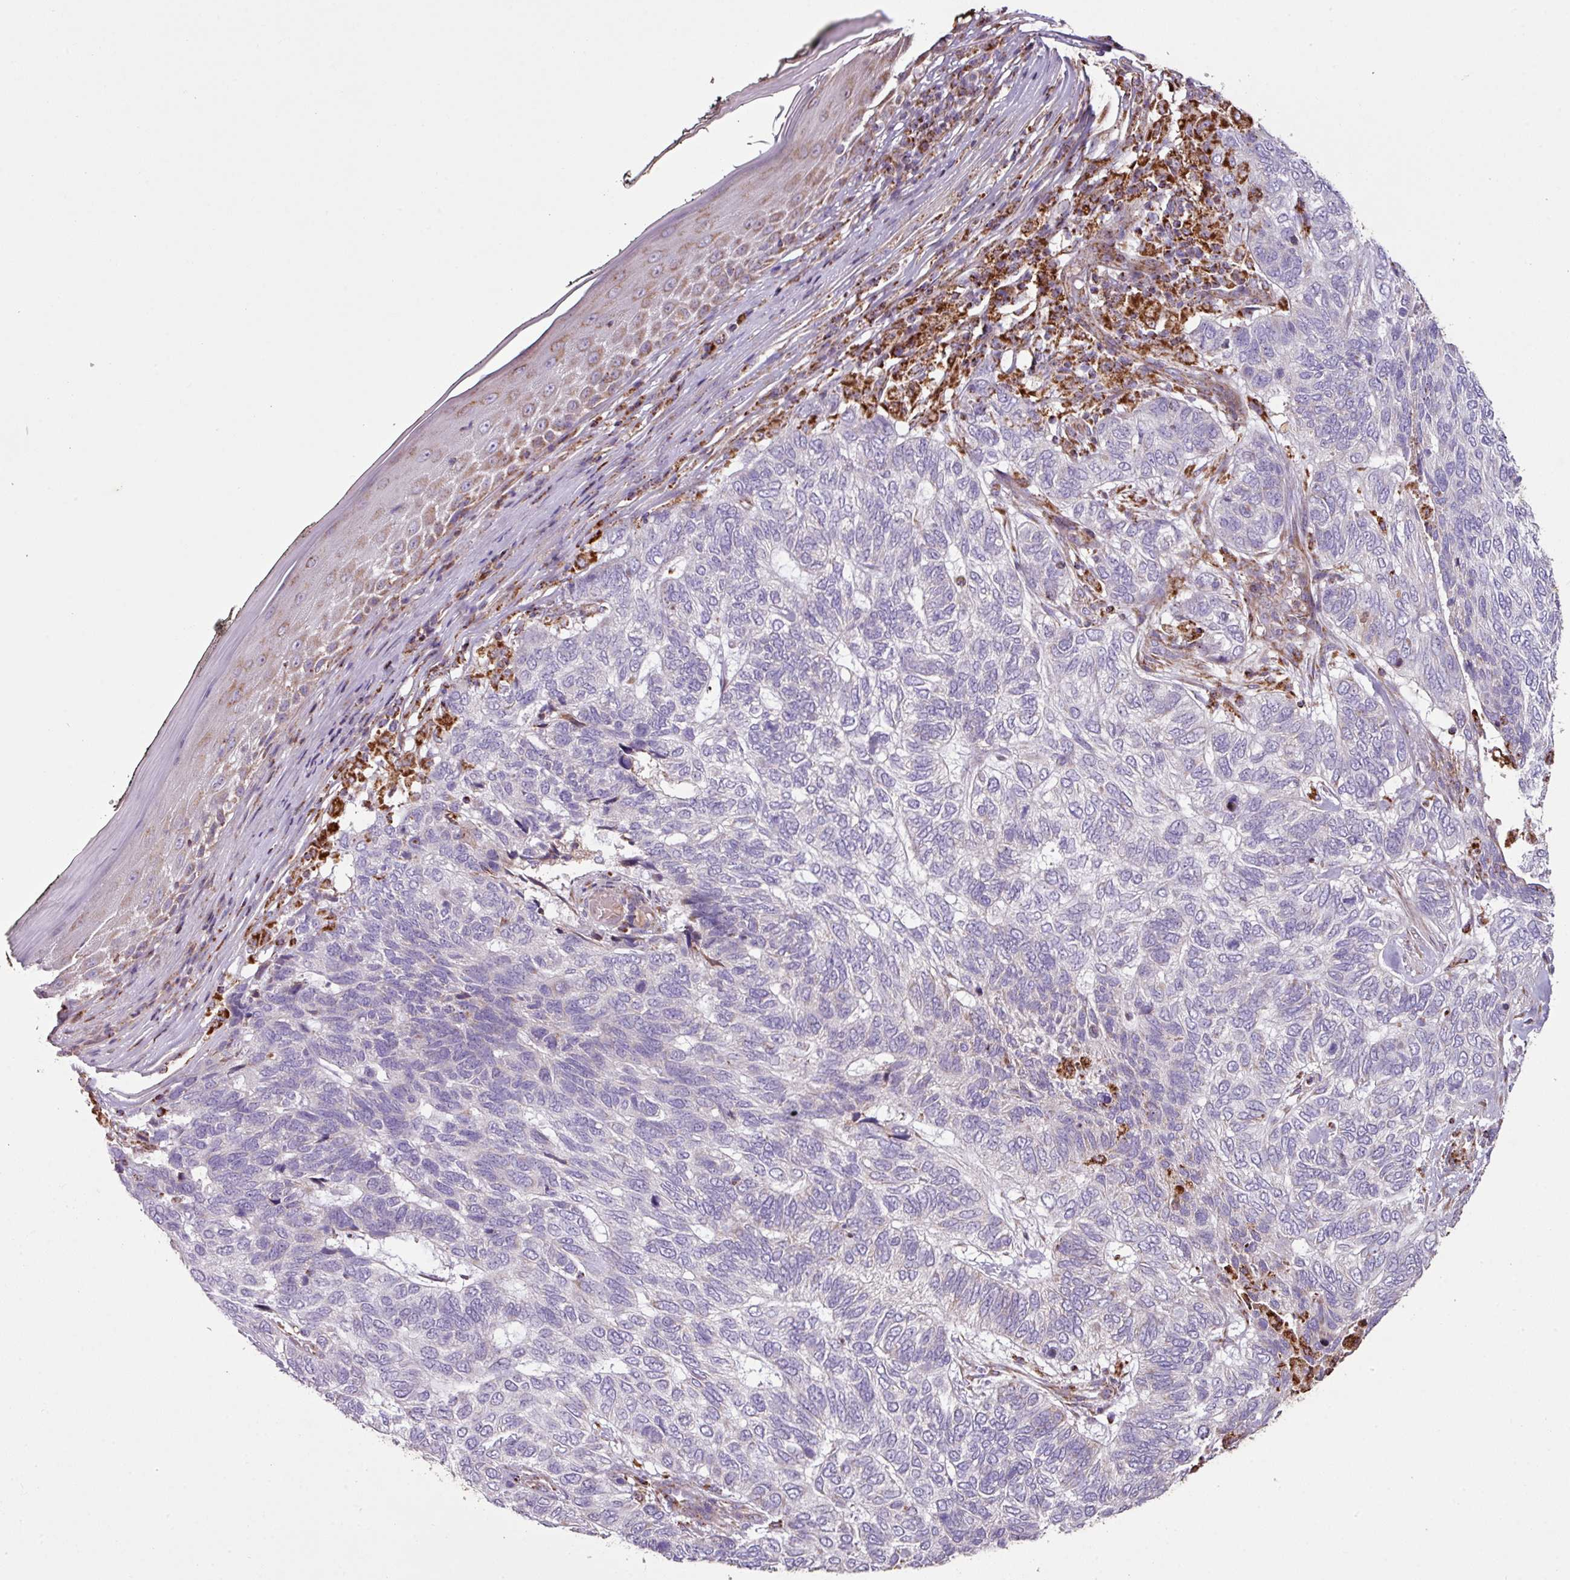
{"staining": {"intensity": "negative", "quantity": "none", "location": "none"}, "tissue": "skin cancer", "cell_type": "Tumor cells", "image_type": "cancer", "snomed": [{"axis": "morphology", "description": "Basal cell carcinoma"}, {"axis": "topography", "description": "Skin"}], "caption": "IHC histopathology image of human skin basal cell carcinoma stained for a protein (brown), which displays no staining in tumor cells.", "gene": "SQOR", "patient": {"sex": "female", "age": 65}}